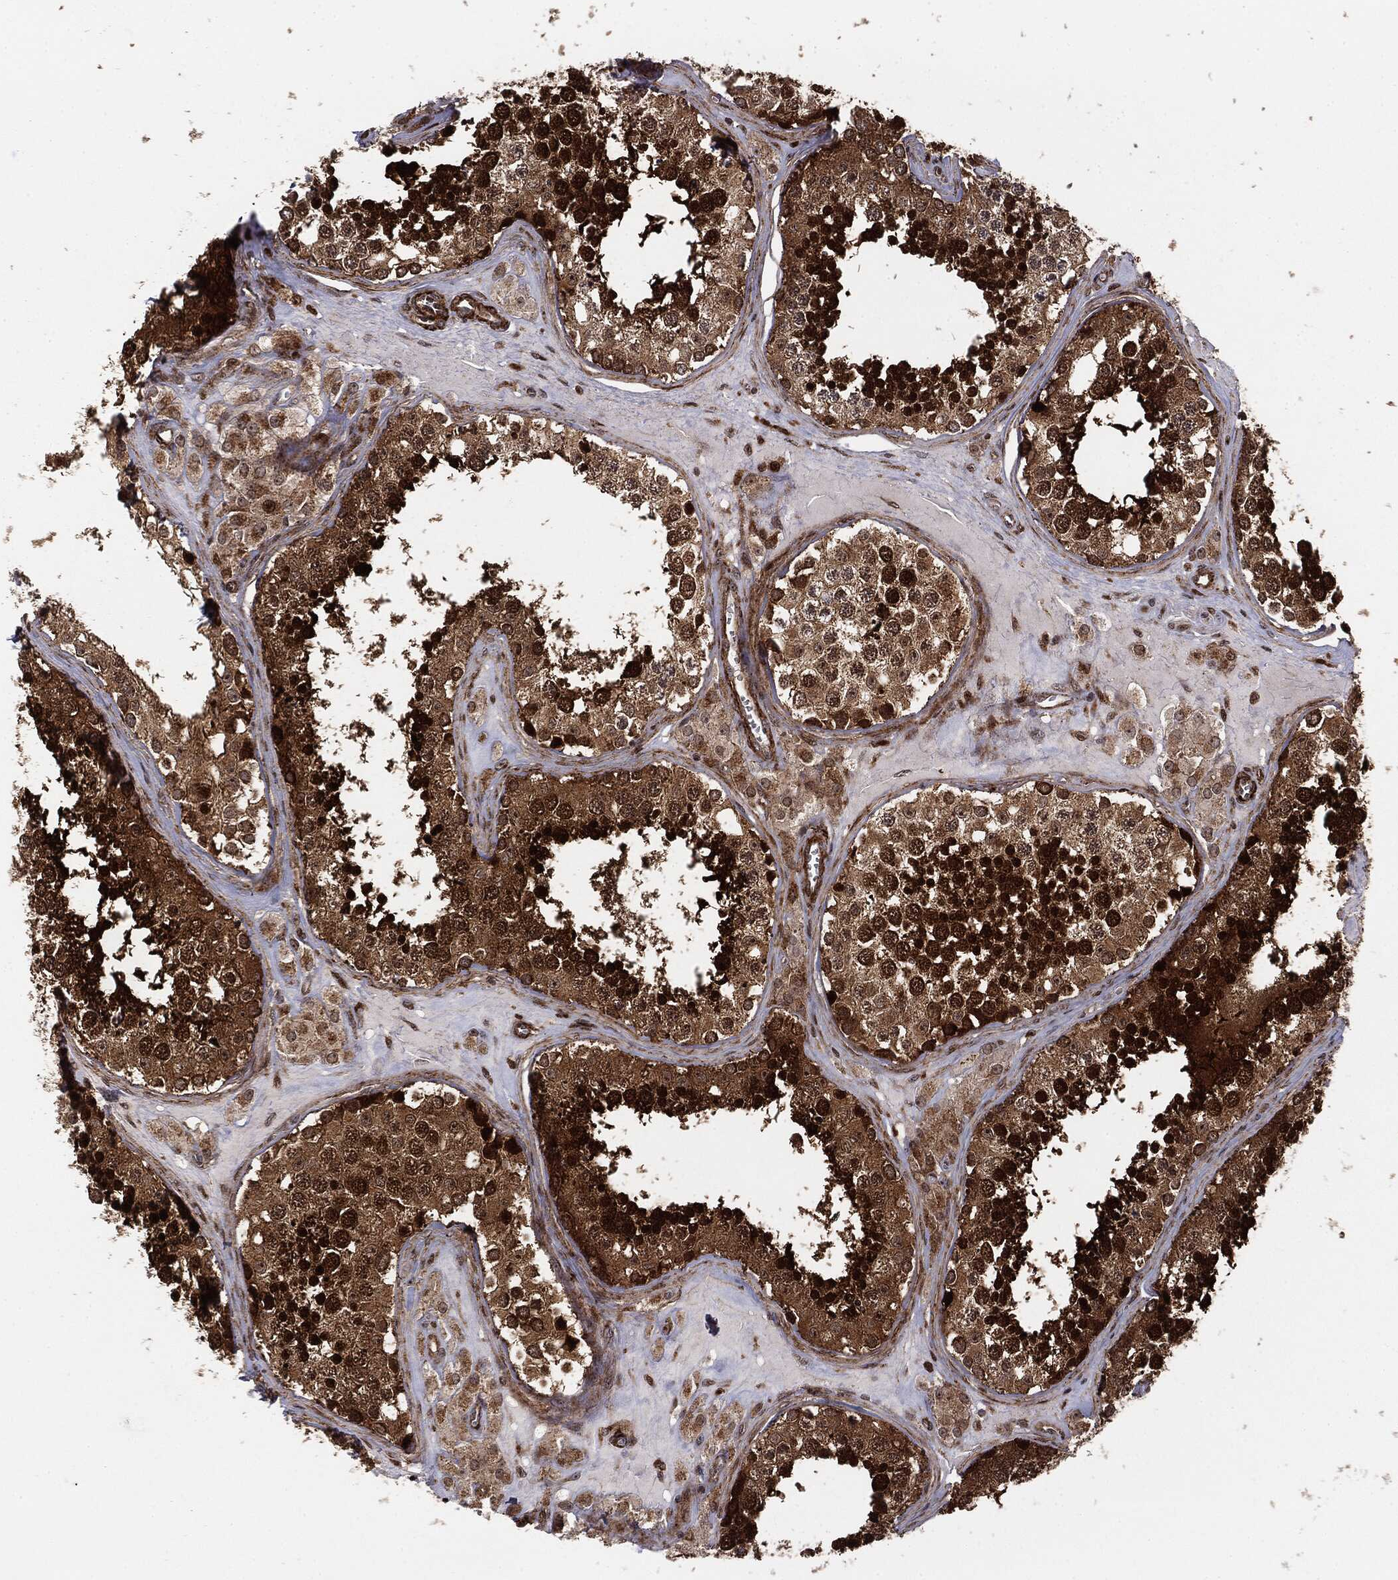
{"staining": {"intensity": "strong", "quantity": "25%-75%", "location": "cytoplasmic/membranous,nuclear"}, "tissue": "testis", "cell_type": "Cells in seminiferous ducts", "image_type": "normal", "snomed": [{"axis": "morphology", "description": "Normal tissue, NOS"}, {"axis": "topography", "description": "Testis"}], "caption": "Benign testis exhibits strong cytoplasmic/membranous,nuclear expression in approximately 25%-75% of cells in seminiferous ducts, visualized by immunohistochemistry.", "gene": "PTEN", "patient": {"sex": "male", "age": 31}}